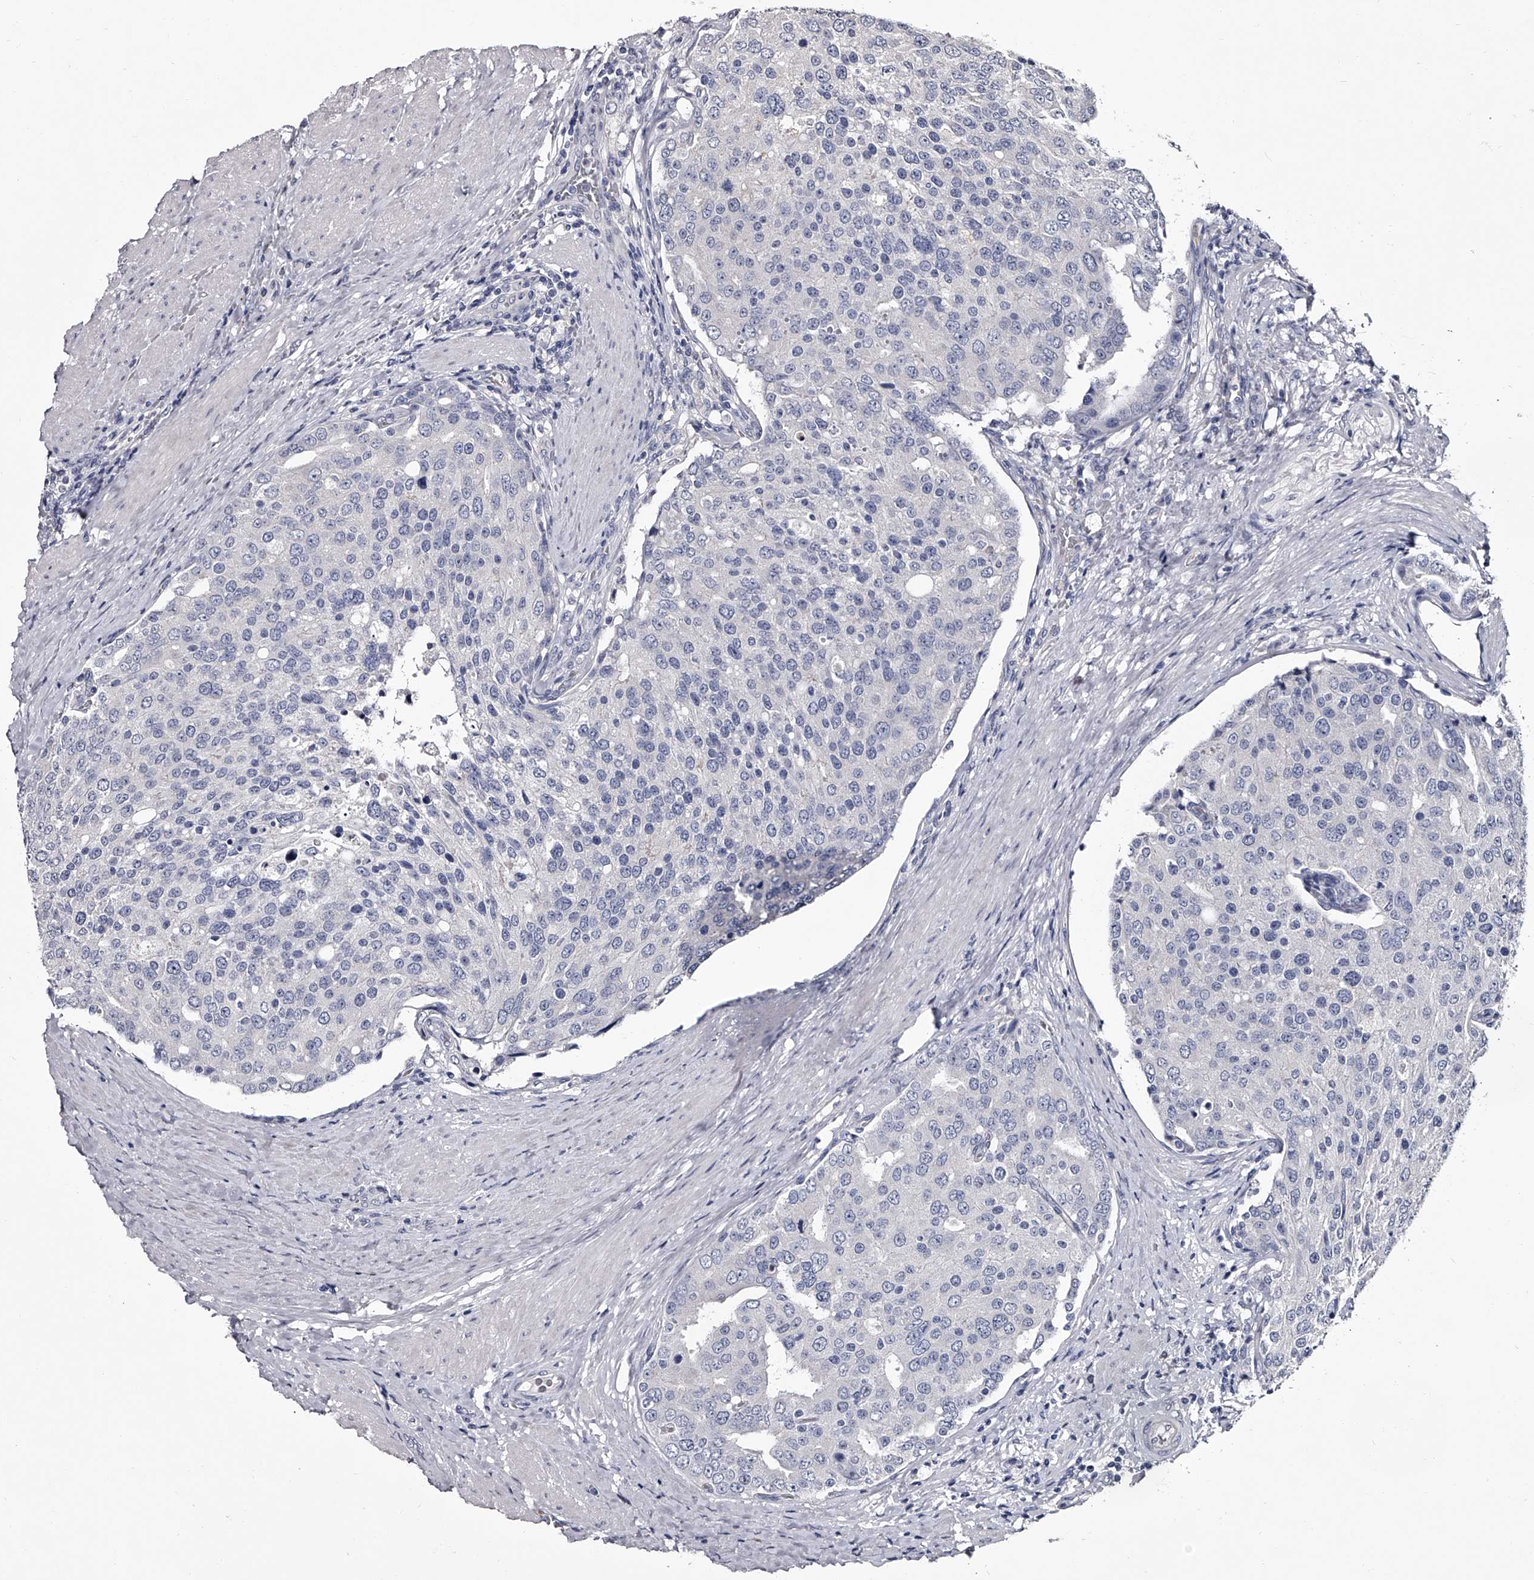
{"staining": {"intensity": "negative", "quantity": "none", "location": "none"}, "tissue": "prostate cancer", "cell_type": "Tumor cells", "image_type": "cancer", "snomed": [{"axis": "morphology", "description": "Adenocarcinoma, High grade"}, {"axis": "topography", "description": "Prostate"}], "caption": "DAB (3,3'-diaminobenzidine) immunohistochemical staining of high-grade adenocarcinoma (prostate) displays no significant staining in tumor cells. Brightfield microscopy of IHC stained with DAB (brown) and hematoxylin (blue), captured at high magnification.", "gene": "GAPVD1", "patient": {"sex": "male", "age": 50}}